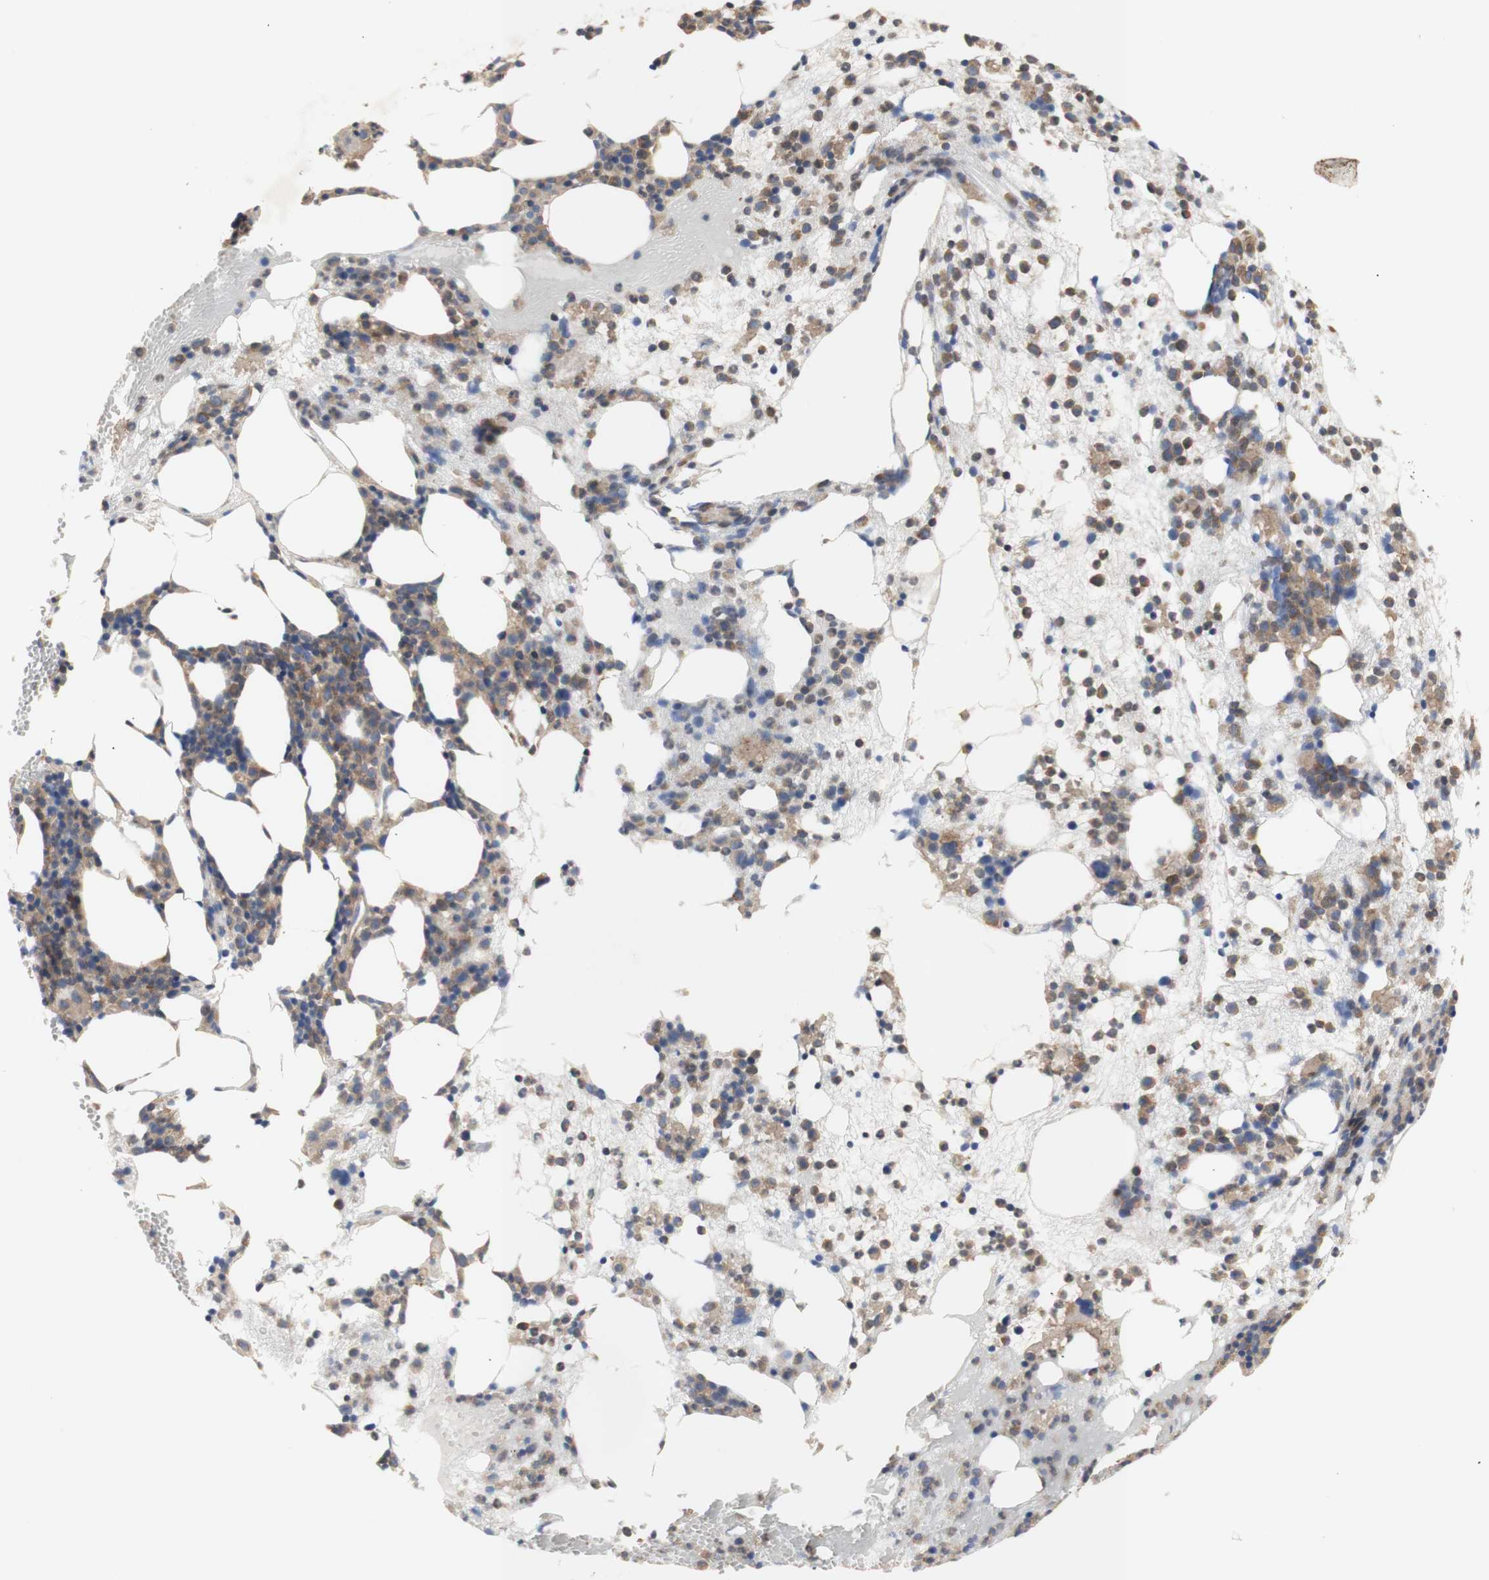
{"staining": {"intensity": "moderate", "quantity": ">75%", "location": "cytoplasmic/membranous"}, "tissue": "bone marrow", "cell_type": "Hematopoietic cells", "image_type": "normal", "snomed": [{"axis": "morphology", "description": "Normal tissue, NOS"}, {"axis": "morphology", "description": "Inflammation, NOS"}, {"axis": "topography", "description": "Bone marrow"}], "caption": "Hematopoietic cells exhibit medium levels of moderate cytoplasmic/membranous staining in about >75% of cells in normal bone marrow.", "gene": "IKBKG", "patient": {"sex": "female", "age": 79}}